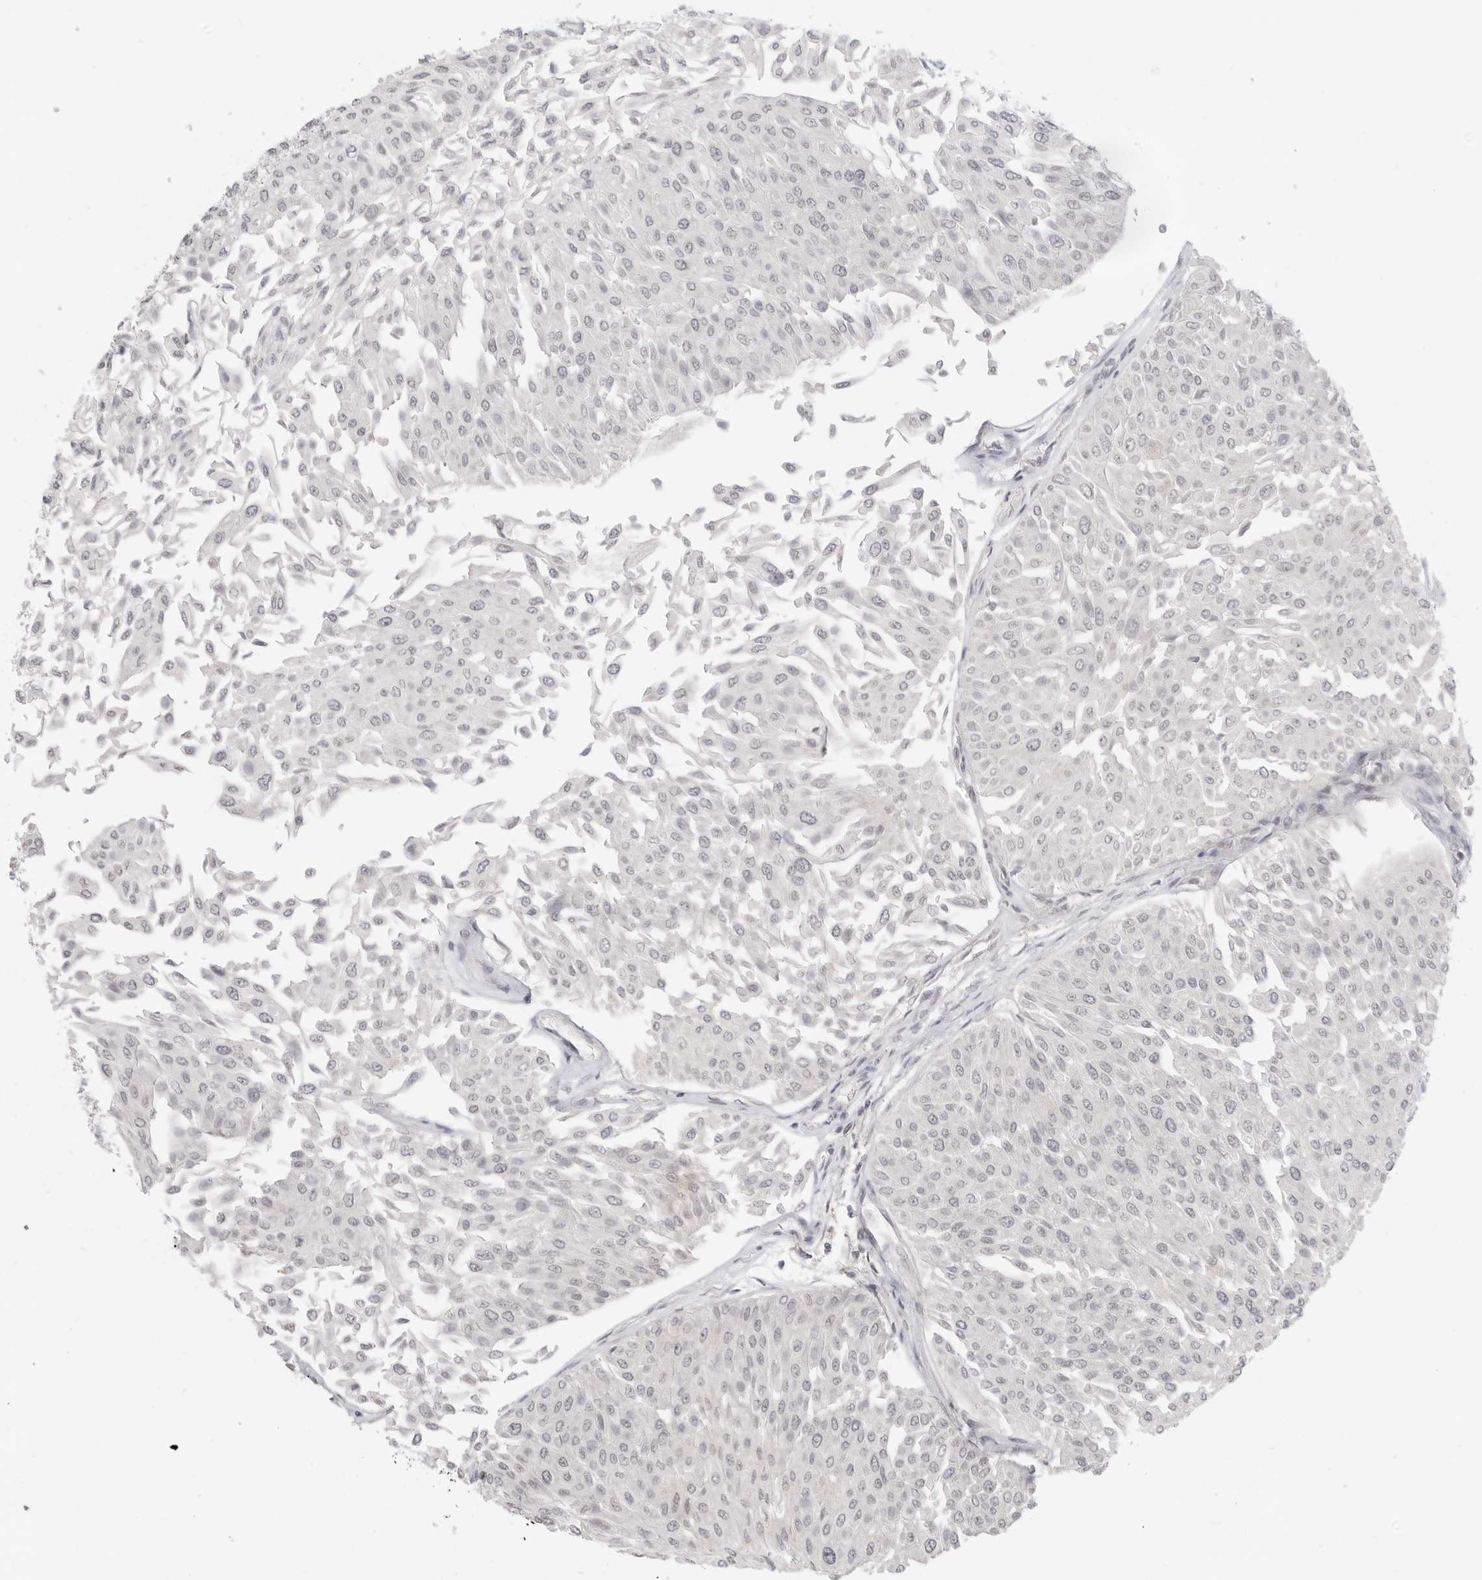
{"staining": {"intensity": "negative", "quantity": "none", "location": "none"}, "tissue": "urothelial cancer", "cell_type": "Tumor cells", "image_type": "cancer", "snomed": [{"axis": "morphology", "description": "Urothelial carcinoma, Low grade"}, {"axis": "topography", "description": "Urinary bladder"}], "caption": "Low-grade urothelial carcinoma was stained to show a protein in brown. There is no significant positivity in tumor cells.", "gene": "SH3KBP1", "patient": {"sex": "male", "age": 67}}